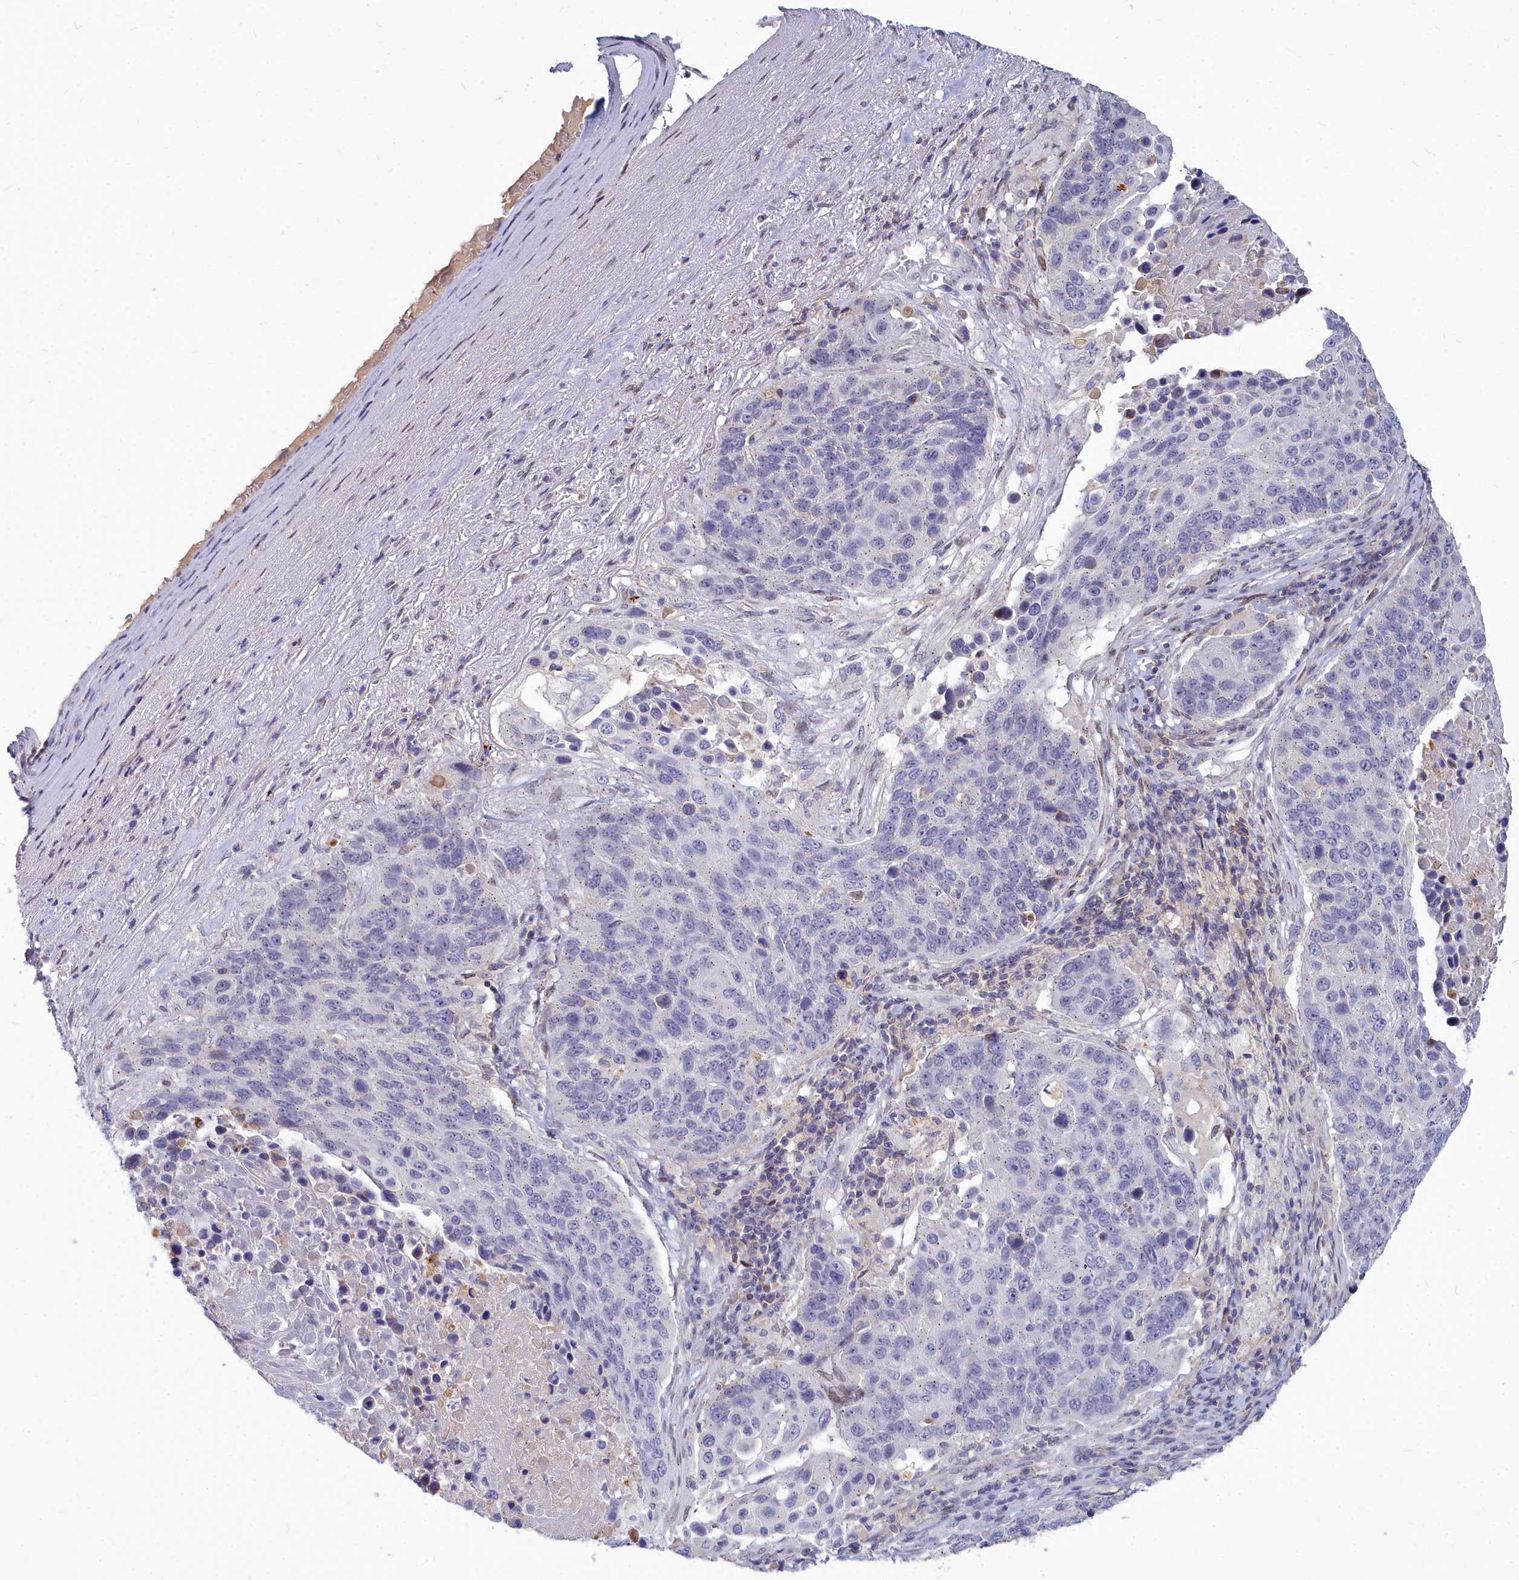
{"staining": {"intensity": "weak", "quantity": "<25%", "location": "cytoplasmic/membranous"}, "tissue": "lung cancer", "cell_type": "Tumor cells", "image_type": "cancer", "snomed": [{"axis": "morphology", "description": "Normal tissue, NOS"}, {"axis": "morphology", "description": "Squamous cell carcinoma, NOS"}, {"axis": "topography", "description": "Lymph node"}, {"axis": "topography", "description": "Lung"}], "caption": "The histopathology image demonstrates no significant staining in tumor cells of lung cancer (squamous cell carcinoma).", "gene": "NOXA1", "patient": {"sex": "male", "age": 66}}